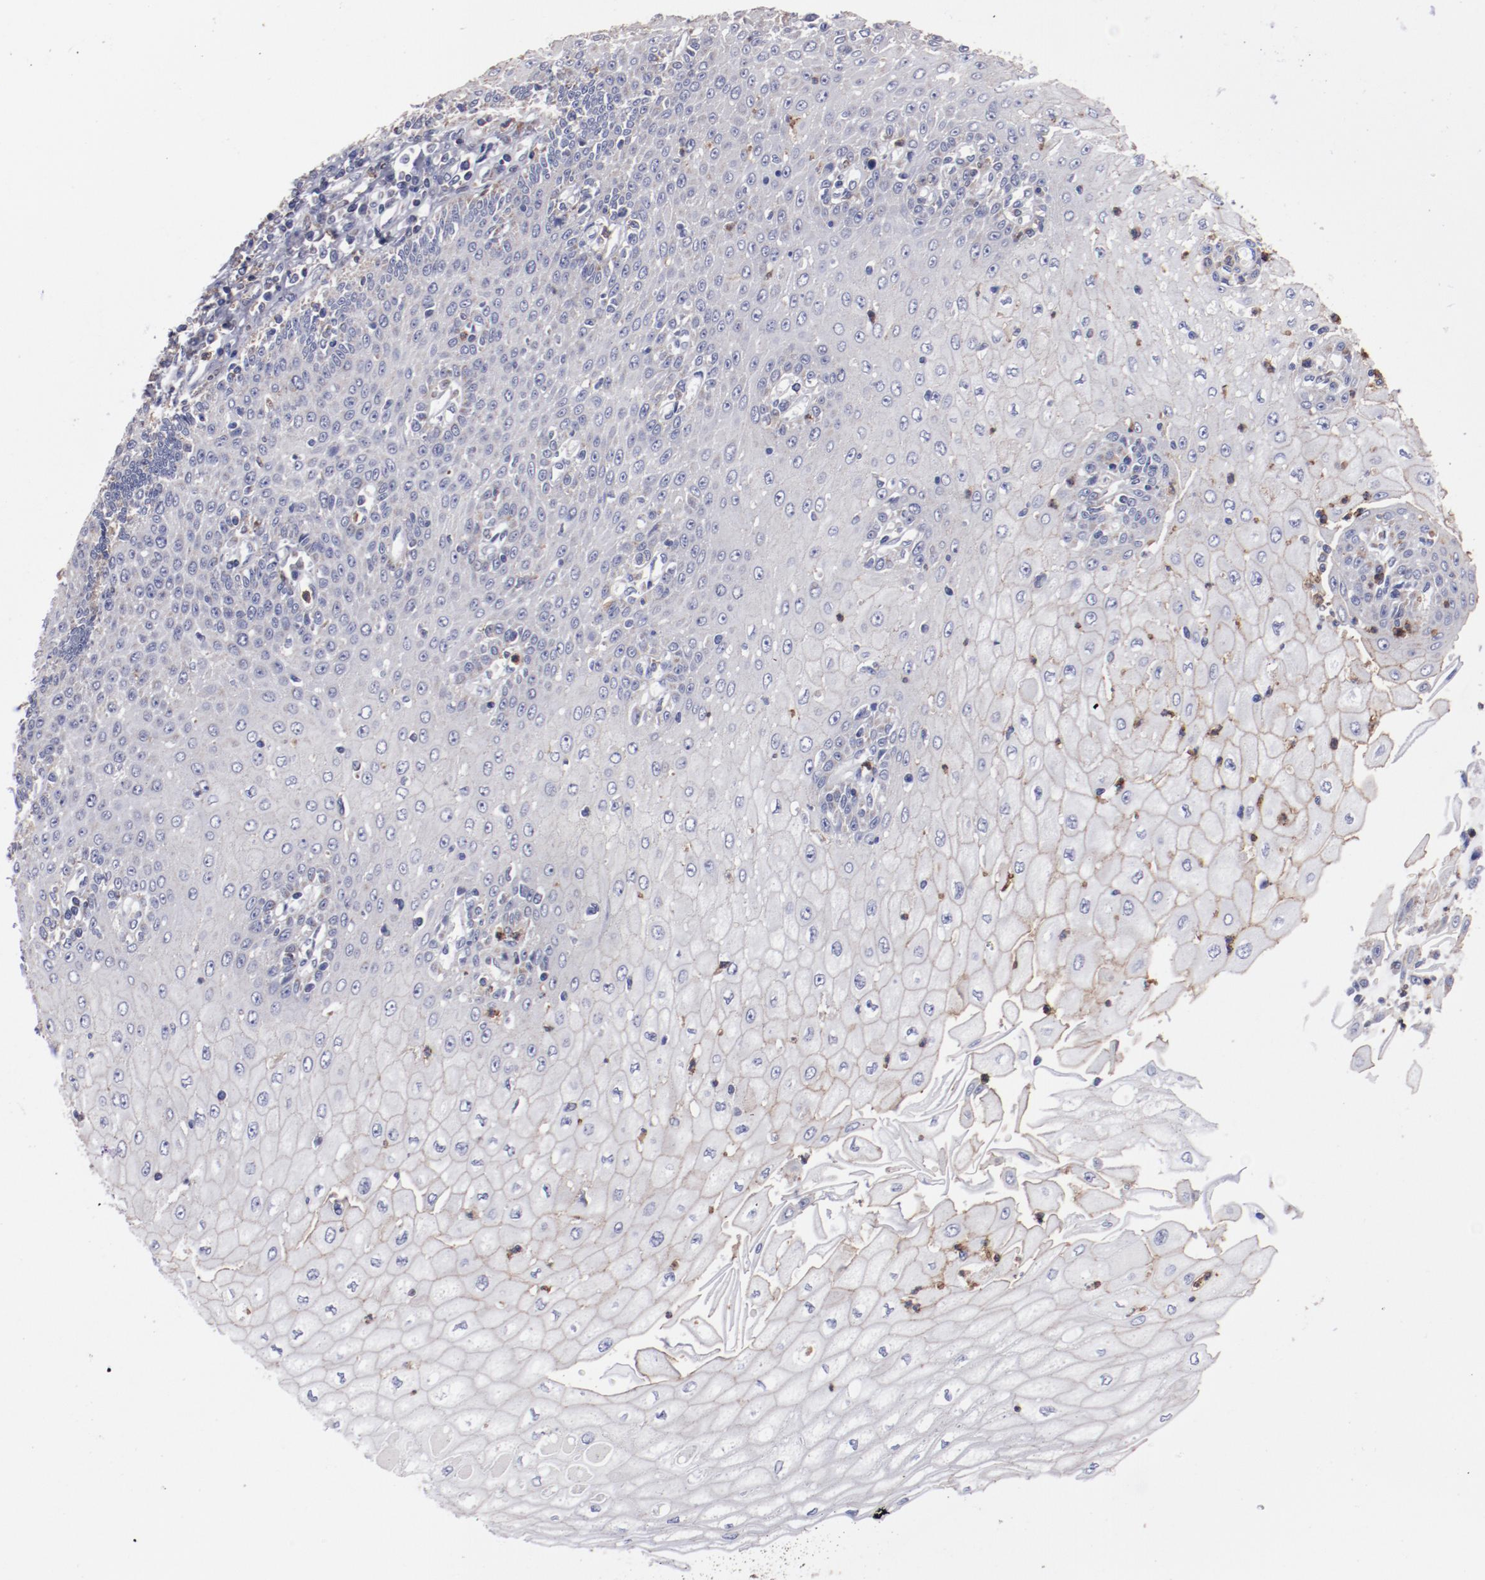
{"staining": {"intensity": "weak", "quantity": ">75%", "location": "cytoplasmic/membranous"}, "tissue": "esophagus", "cell_type": "Squamous epithelial cells", "image_type": "normal", "snomed": [{"axis": "morphology", "description": "Normal tissue, NOS"}, {"axis": "topography", "description": "Esophagus"}], "caption": "Unremarkable esophagus was stained to show a protein in brown. There is low levels of weak cytoplasmic/membranous staining in about >75% of squamous epithelial cells. The staining was performed using DAB, with brown indicating positive protein expression. Nuclei are stained blue with hematoxylin.", "gene": "FGR", "patient": {"sex": "male", "age": 65}}